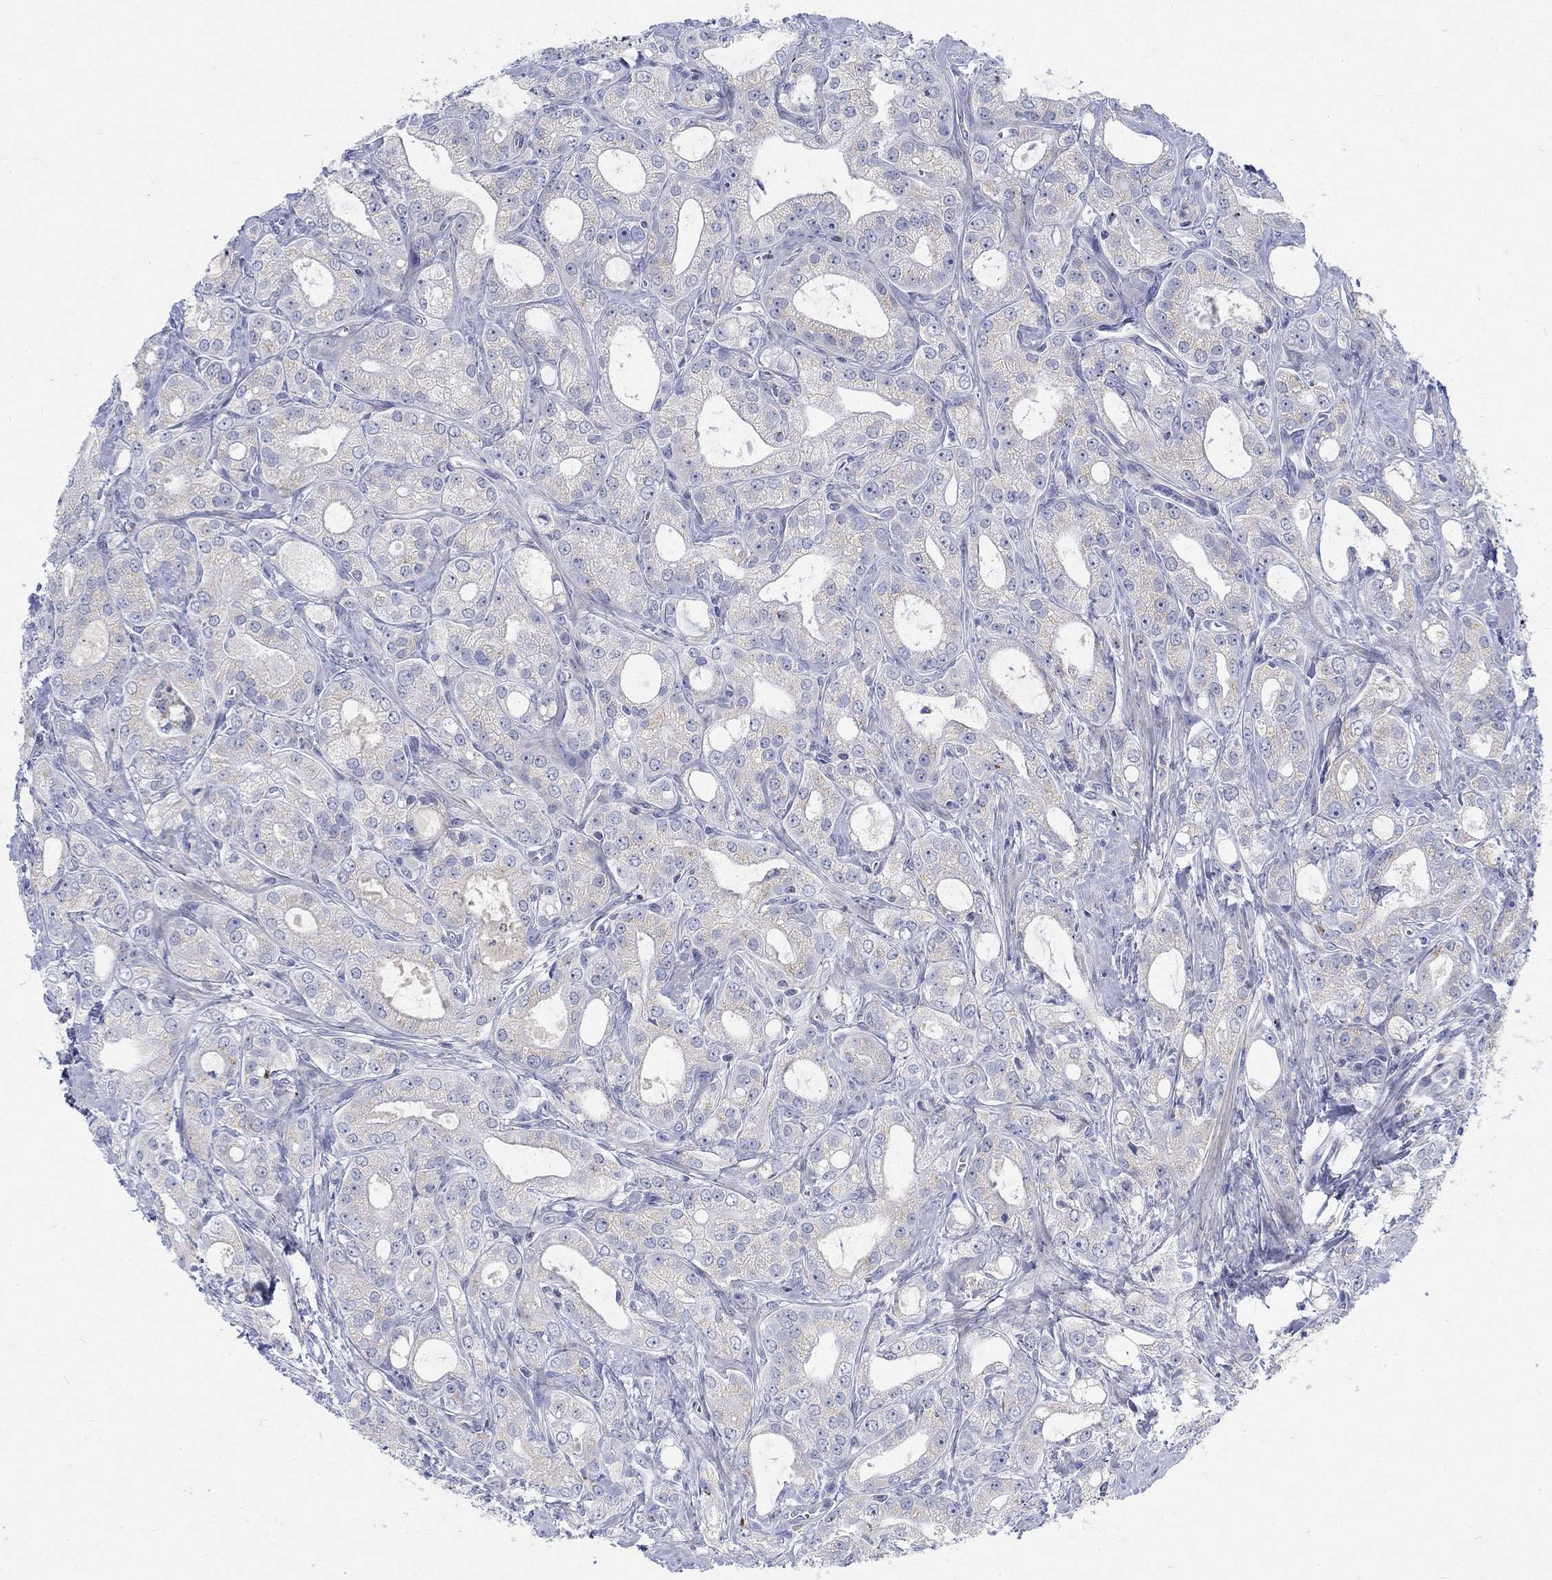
{"staining": {"intensity": "weak", "quantity": "<25%", "location": "cytoplasmic/membranous"}, "tissue": "prostate cancer", "cell_type": "Tumor cells", "image_type": "cancer", "snomed": [{"axis": "morphology", "description": "Adenocarcinoma, NOS"}, {"axis": "morphology", "description": "Adenocarcinoma, High grade"}, {"axis": "topography", "description": "Prostate"}], "caption": "Protein analysis of prostate cancer (adenocarcinoma (high-grade)) shows no significant positivity in tumor cells.", "gene": "NAV3", "patient": {"sex": "male", "age": 70}}